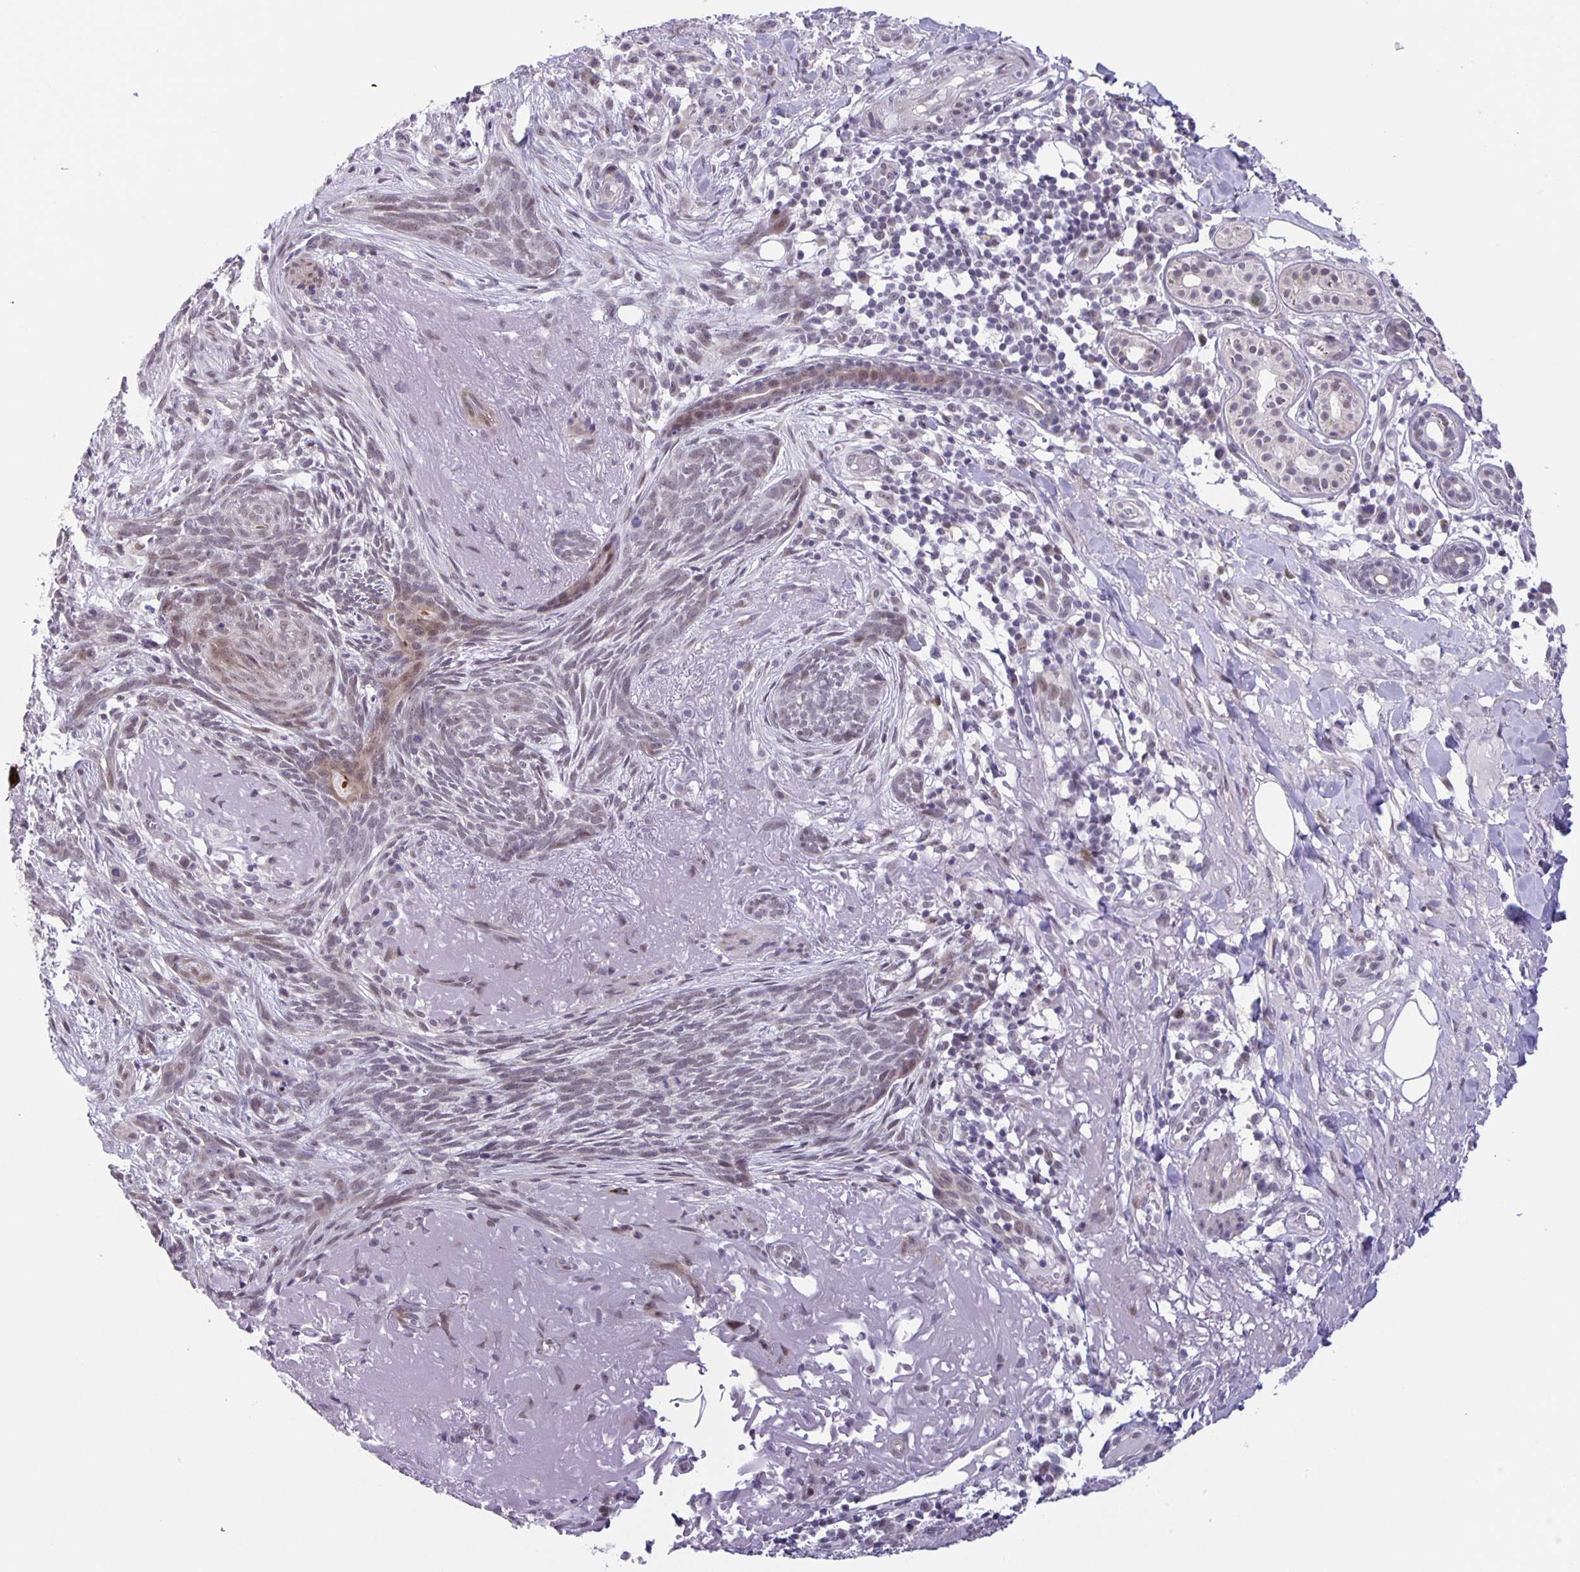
{"staining": {"intensity": "weak", "quantity": "<25%", "location": "nuclear"}, "tissue": "skin cancer", "cell_type": "Tumor cells", "image_type": "cancer", "snomed": [{"axis": "morphology", "description": "Basal cell carcinoma"}, {"axis": "topography", "description": "Skin"}], "caption": "Human basal cell carcinoma (skin) stained for a protein using IHC exhibits no staining in tumor cells.", "gene": "PHRF1", "patient": {"sex": "female", "age": 93}}